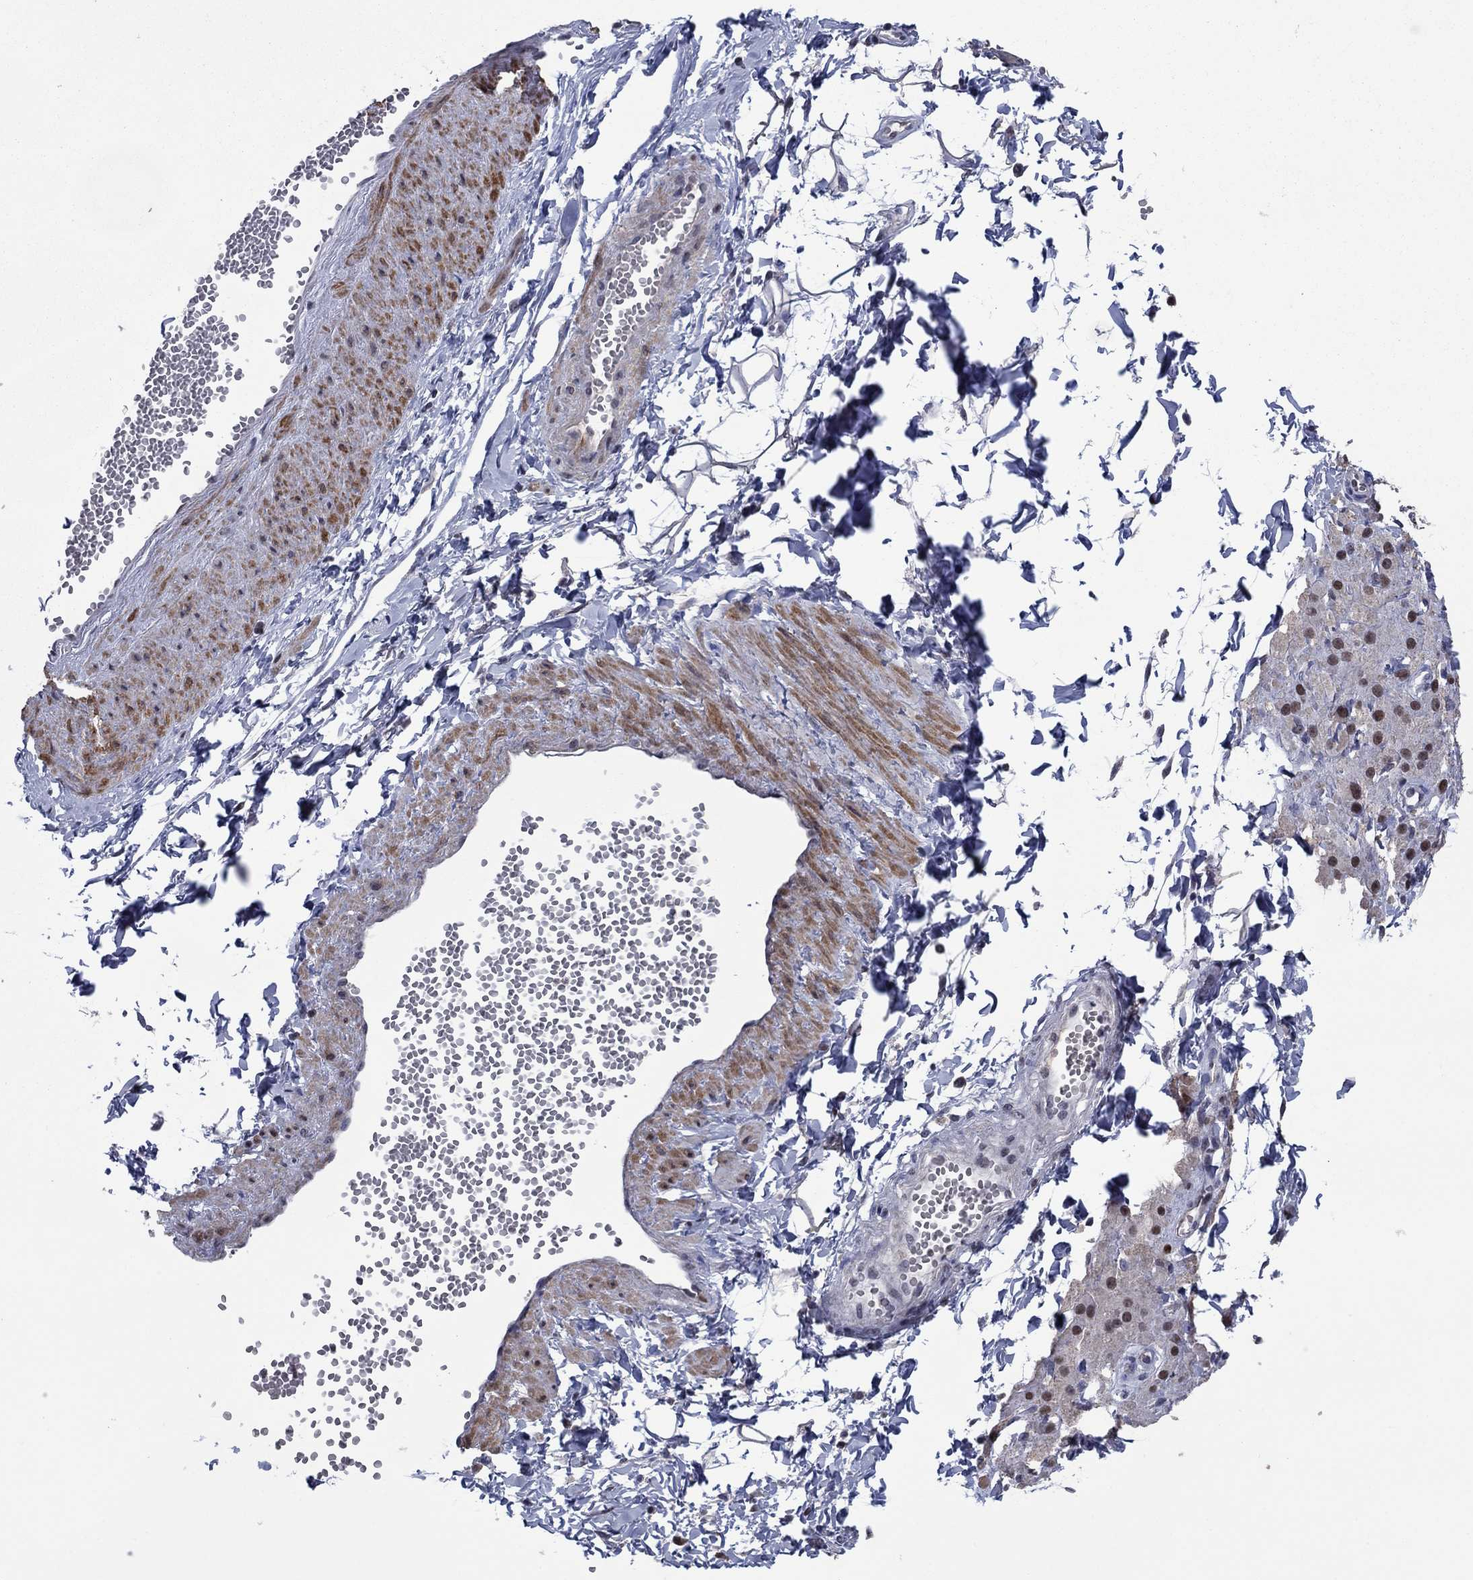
{"staining": {"intensity": "negative", "quantity": "none", "location": "none"}, "tissue": "adipose tissue", "cell_type": "Adipocytes", "image_type": "normal", "snomed": [{"axis": "morphology", "description": "Normal tissue, NOS"}, {"axis": "topography", "description": "Smooth muscle"}, {"axis": "topography", "description": "Peripheral nerve tissue"}], "caption": "IHC photomicrograph of normal adipose tissue stained for a protein (brown), which exhibits no expression in adipocytes. (DAB (3,3'-diaminobenzidine) immunohistochemistry (IHC), high magnification).", "gene": "TYMS", "patient": {"sex": "male", "age": 22}}